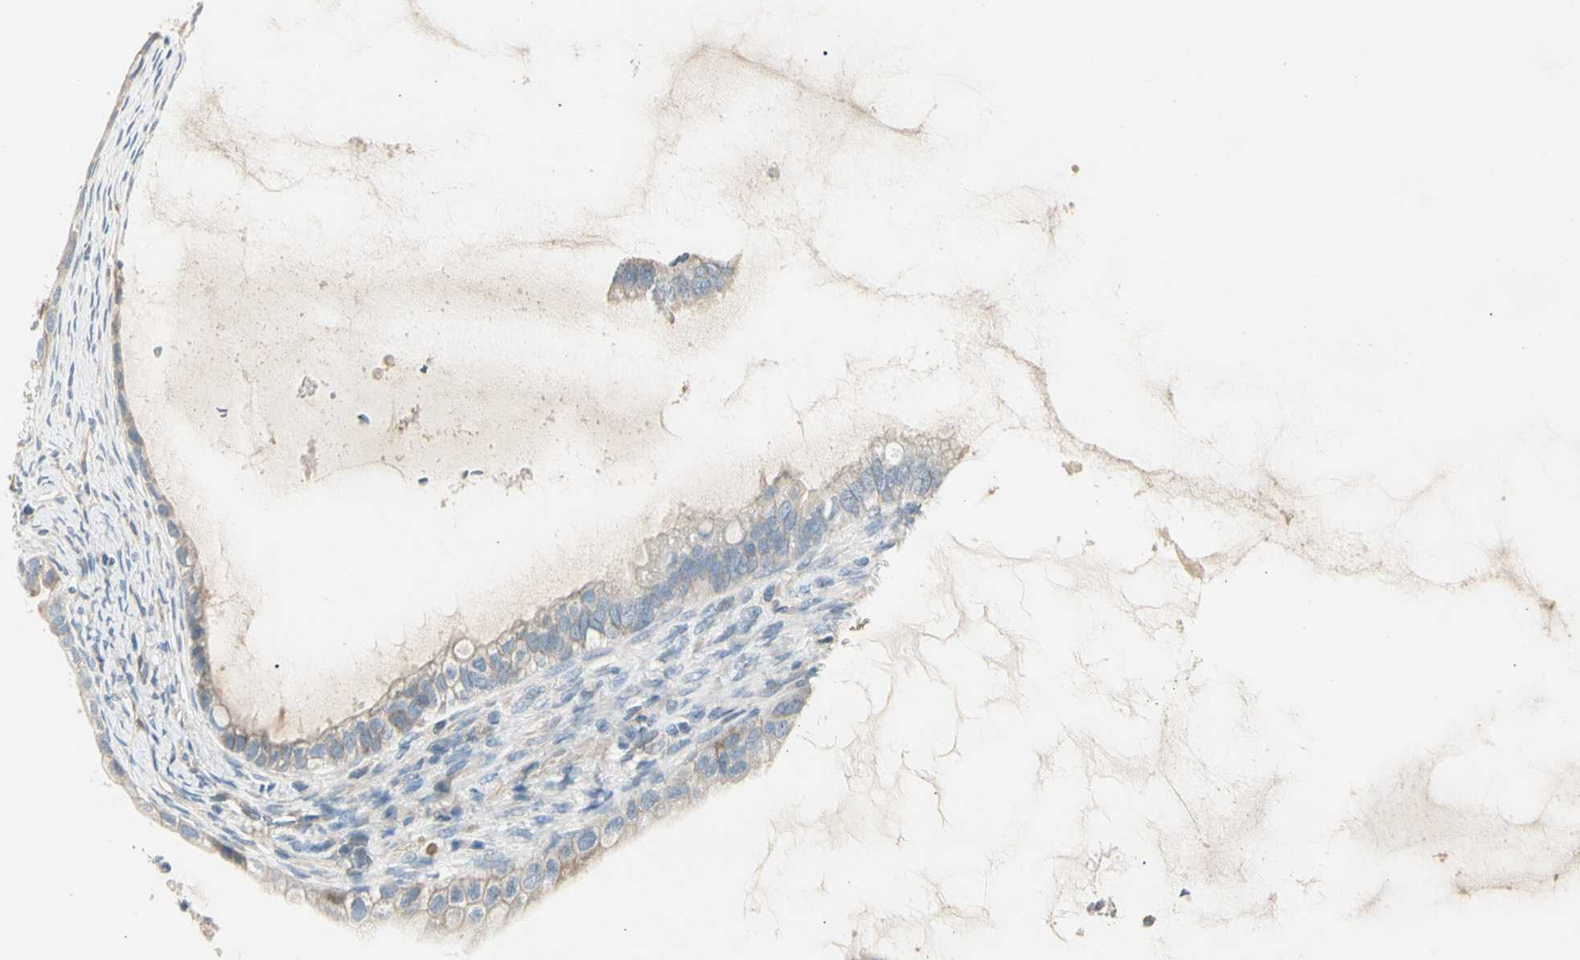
{"staining": {"intensity": "negative", "quantity": "none", "location": "none"}, "tissue": "ovarian cancer", "cell_type": "Tumor cells", "image_type": "cancer", "snomed": [{"axis": "morphology", "description": "Cystadenocarcinoma, mucinous, NOS"}, {"axis": "topography", "description": "Ovary"}], "caption": "DAB immunohistochemical staining of human ovarian cancer demonstrates no significant staining in tumor cells.", "gene": "ADGRA3", "patient": {"sex": "female", "age": 80}}